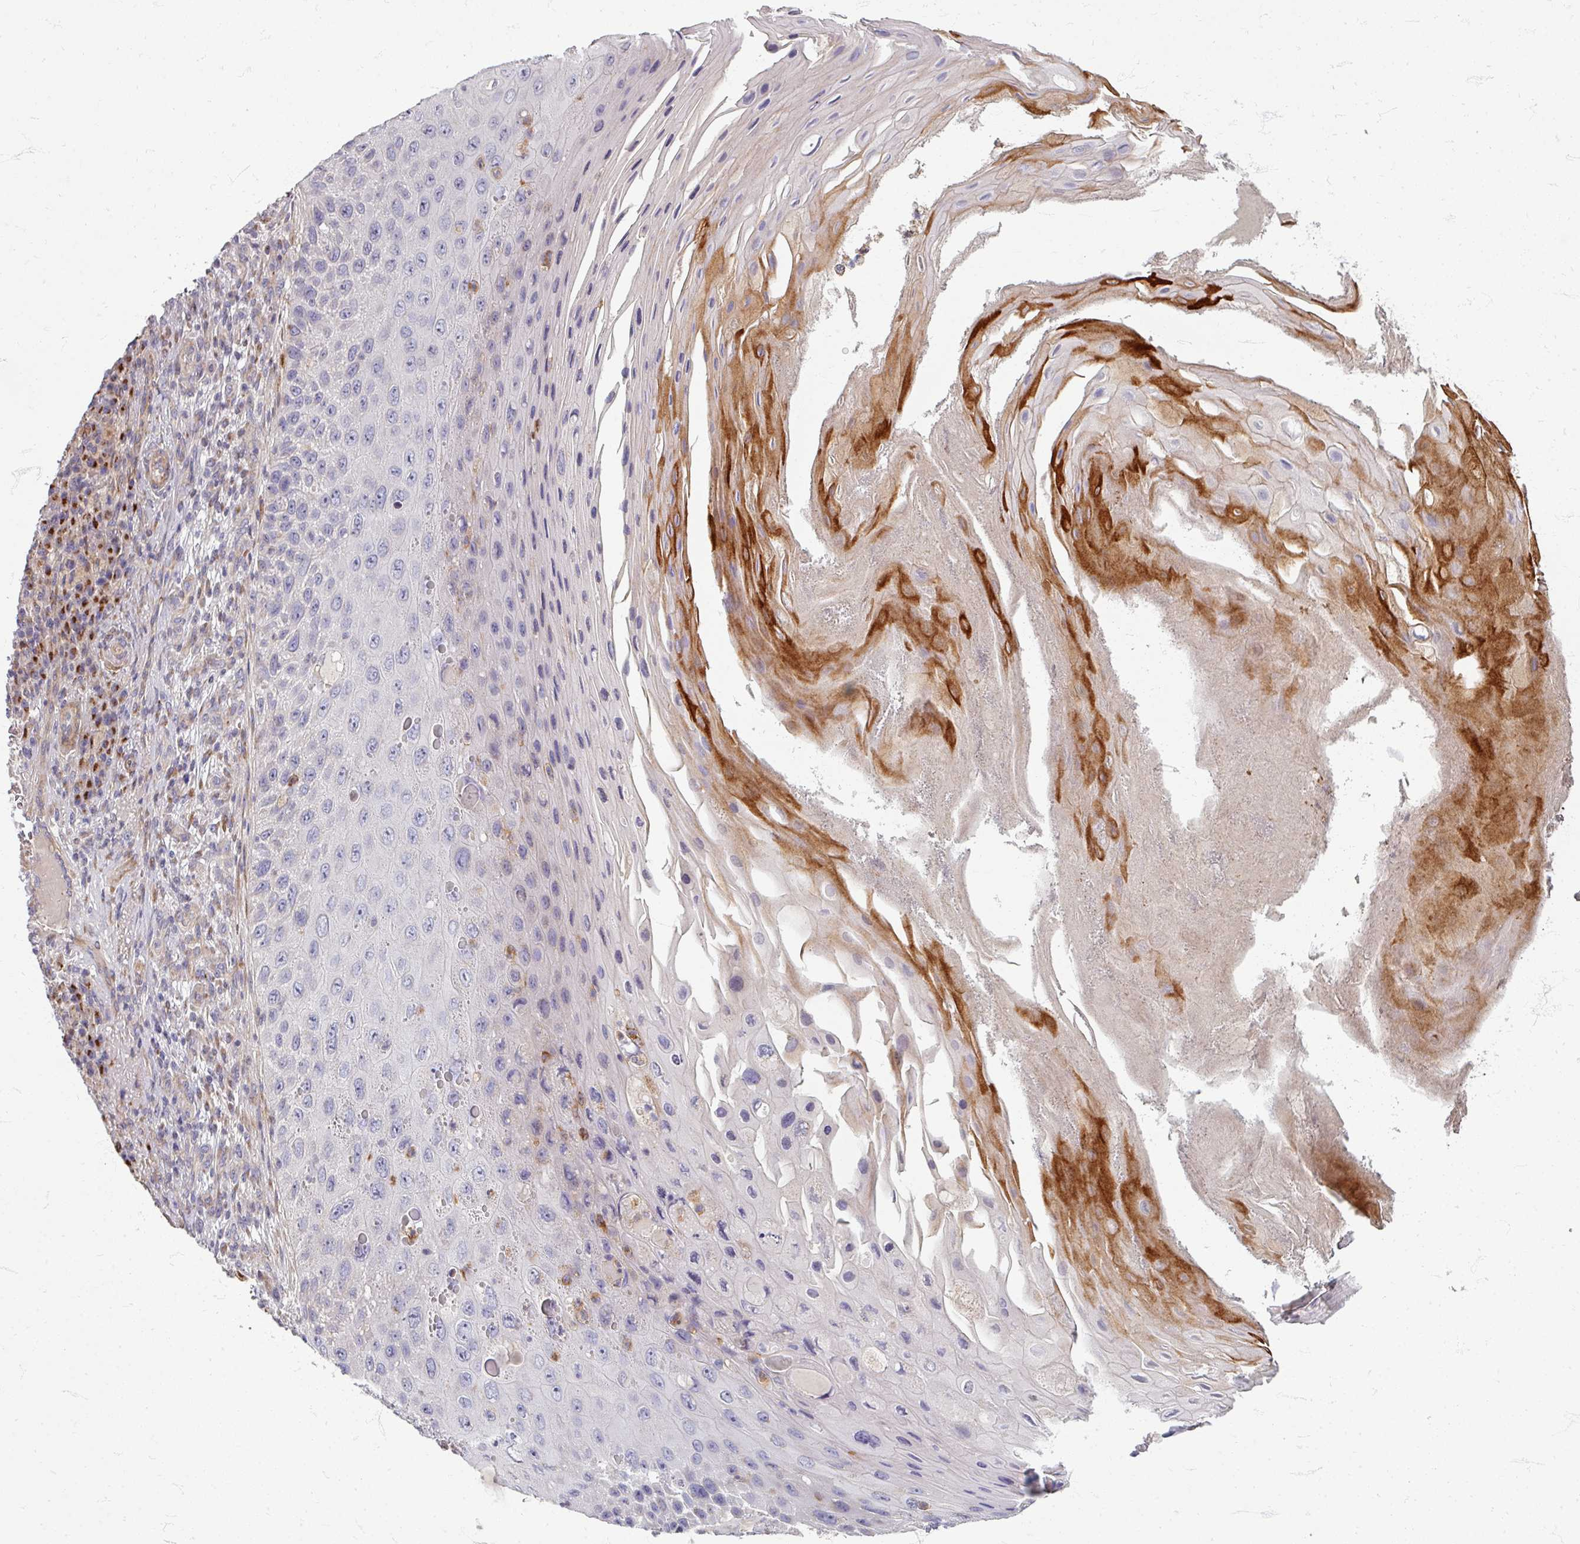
{"staining": {"intensity": "moderate", "quantity": "<25%", "location": "cytoplasmic/membranous"}, "tissue": "skin cancer", "cell_type": "Tumor cells", "image_type": "cancer", "snomed": [{"axis": "morphology", "description": "Squamous cell carcinoma, NOS"}, {"axis": "topography", "description": "Skin"}], "caption": "This histopathology image displays immunohistochemistry staining of human skin cancer (squamous cell carcinoma), with low moderate cytoplasmic/membranous expression in about <25% of tumor cells.", "gene": "GABARAPL1", "patient": {"sex": "female", "age": 88}}